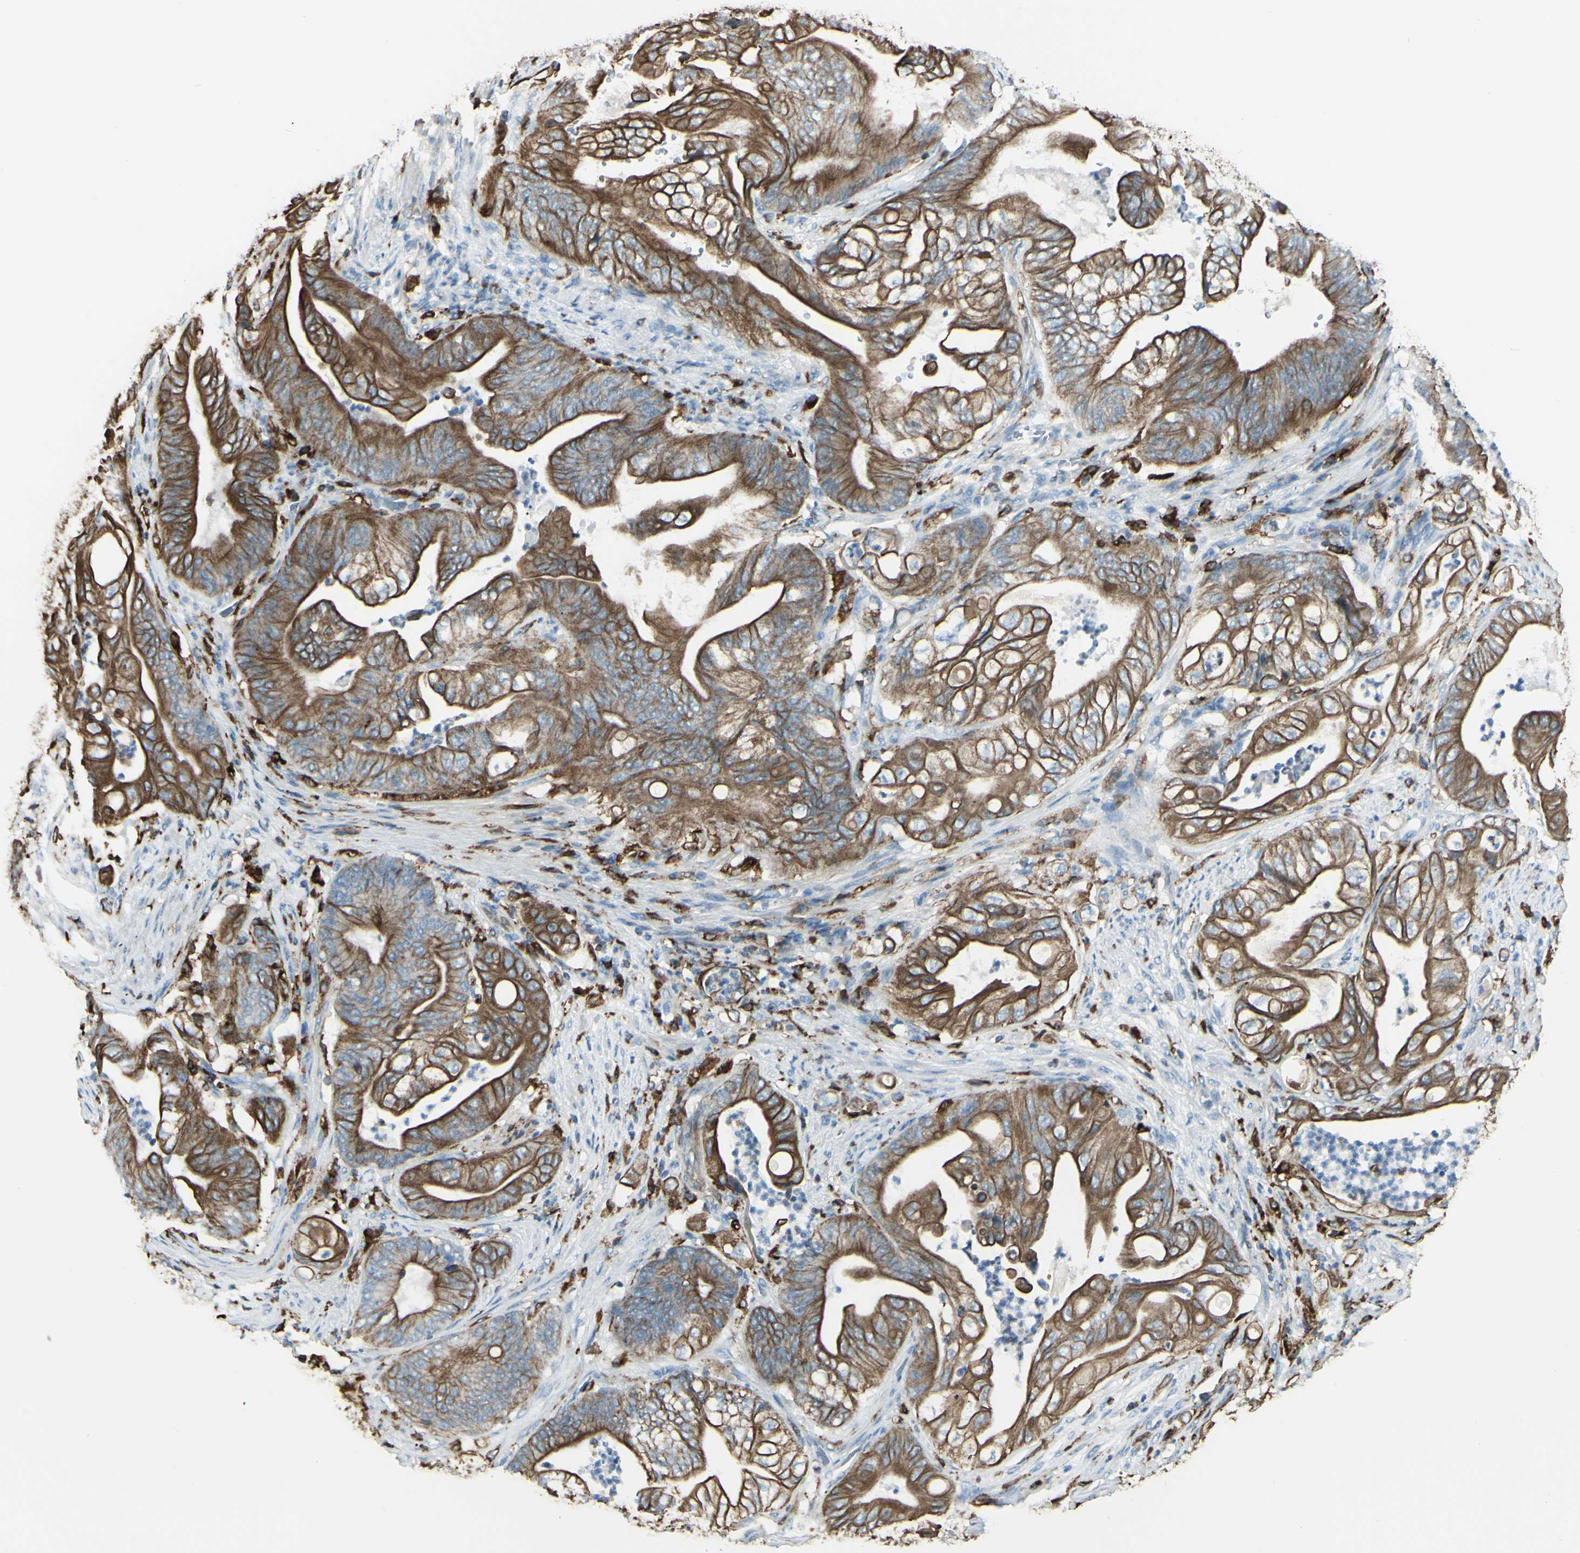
{"staining": {"intensity": "moderate", "quantity": ">75%", "location": "cytoplasmic/membranous"}, "tissue": "stomach cancer", "cell_type": "Tumor cells", "image_type": "cancer", "snomed": [{"axis": "morphology", "description": "Adenocarcinoma, NOS"}, {"axis": "topography", "description": "Stomach"}], "caption": "This image shows immunohistochemistry staining of stomach cancer (adenocarcinoma), with medium moderate cytoplasmic/membranous expression in about >75% of tumor cells.", "gene": "CD74", "patient": {"sex": "female", "age": 73}}